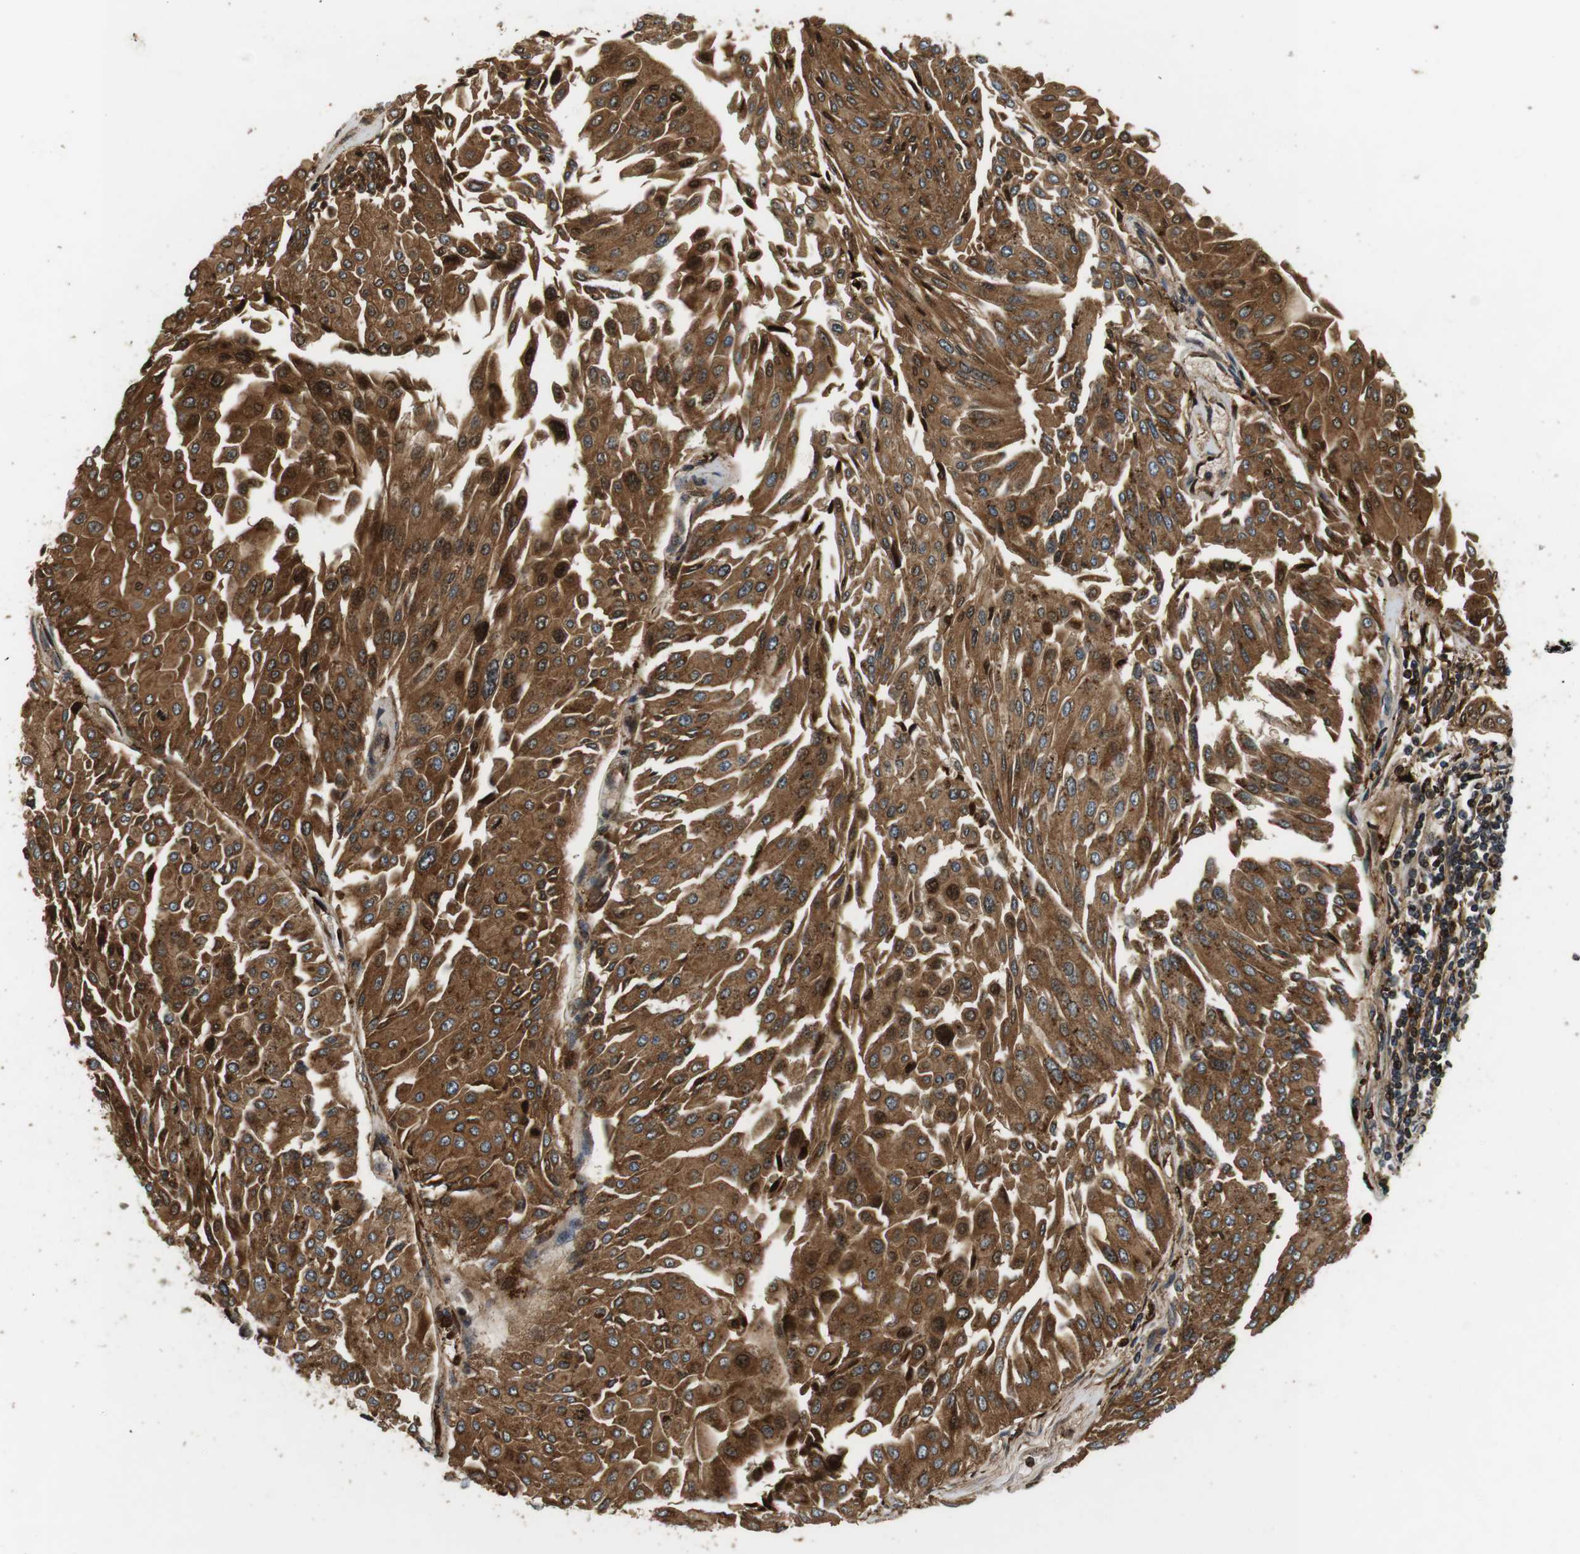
{"staining": {"intensity": "strong", "quantity": ">75%", "location": "cytoplasmic/membranous,nuclear"}, "tissue": "urothelial cancer", "cell_type": "Tumor cells", "image_type": "cancer", "snomed": [{"axis": "morphology", "description": "Urothelial carcinoma, Low grade"}, {"axis": "topography", "description": "Urinary bladder"}], "caption": "Immunohistochemical staining of urothelial cancer exhibits strong cytoplasmic/membranous and nuclear protein staining in approximately >75% of tumor cells.", "gene": "TXNRD1", "patient": {"sex": "male", "age": 67}}